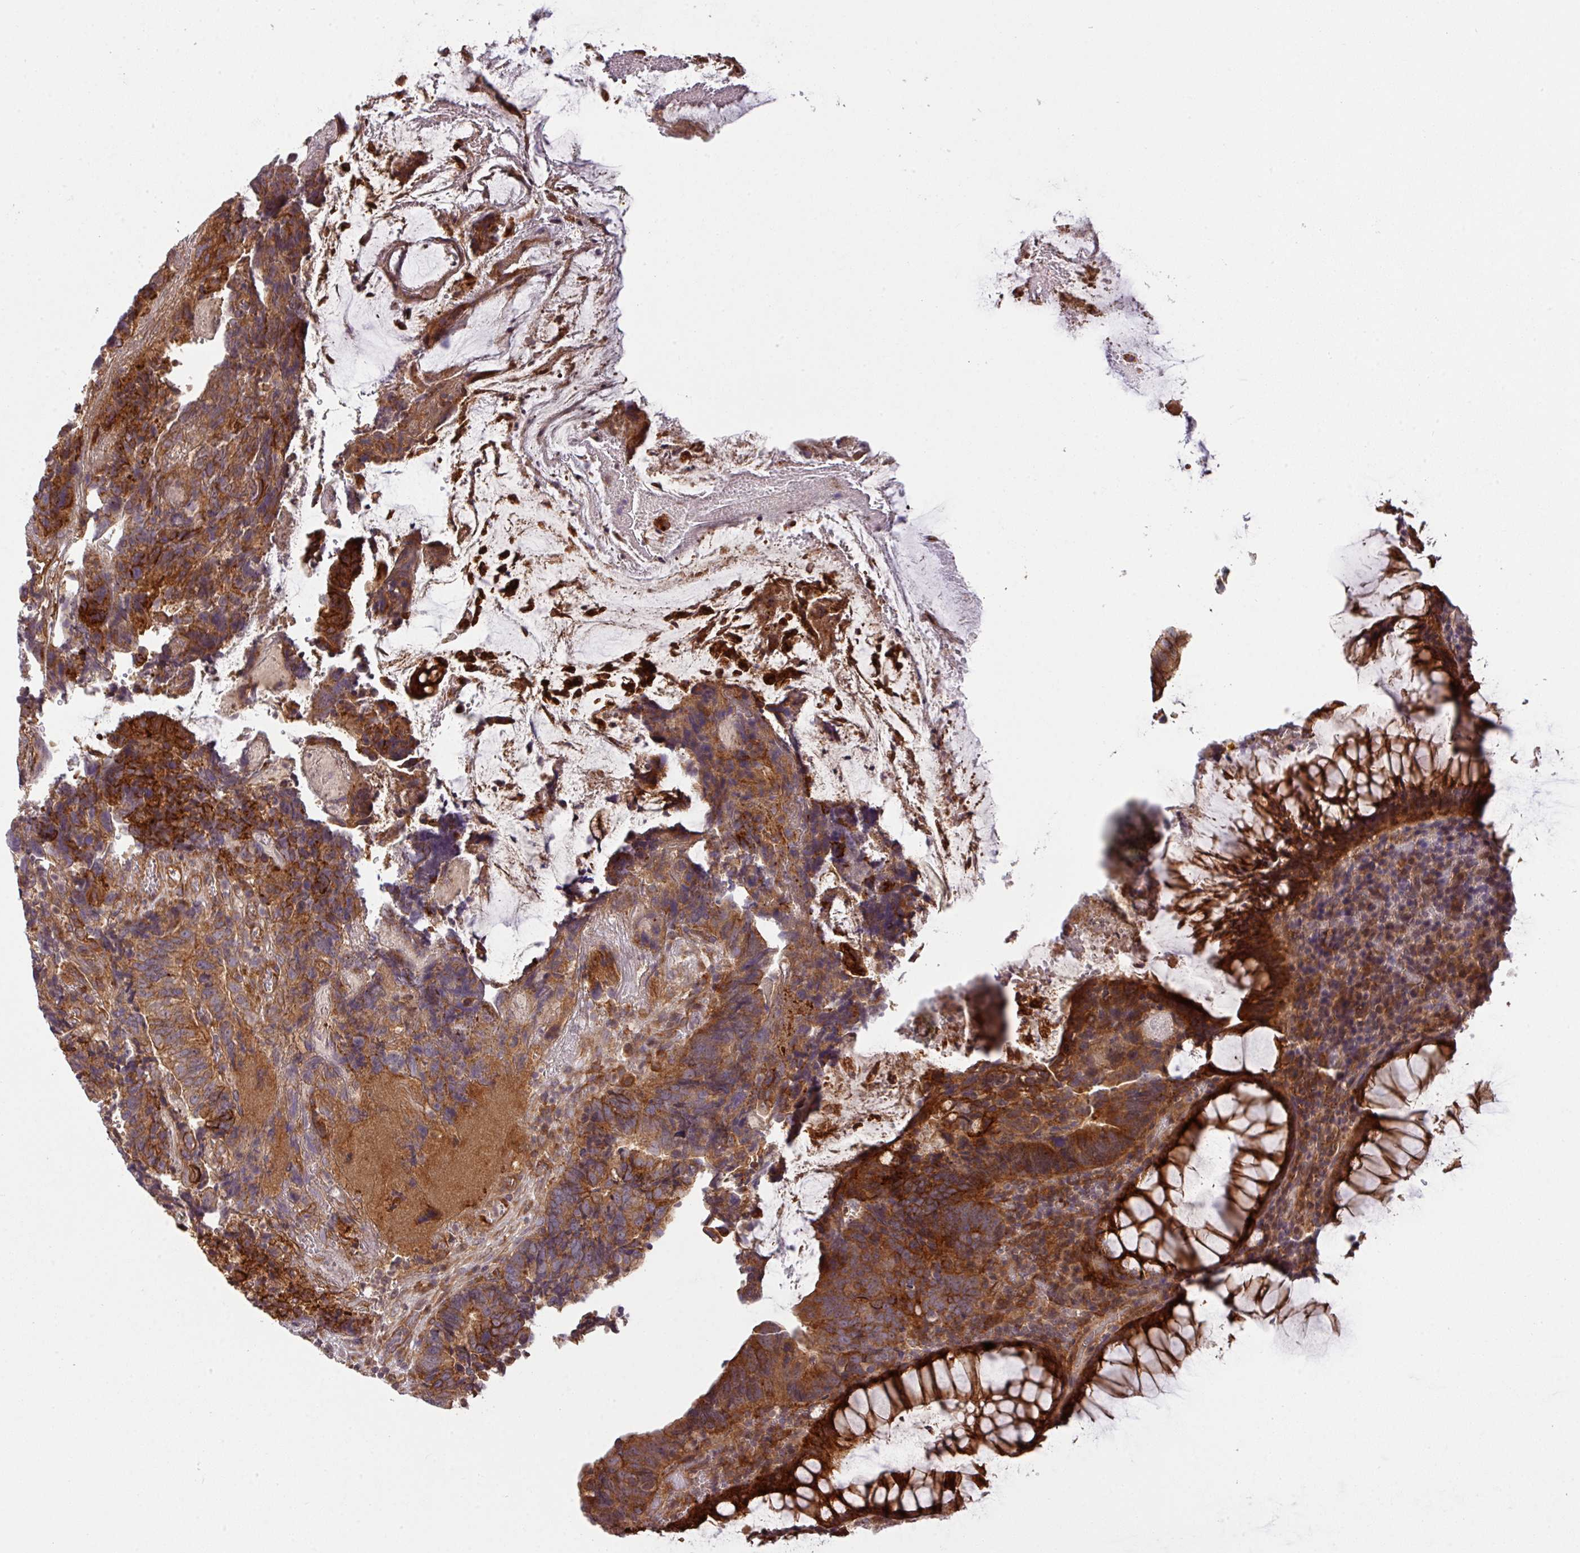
{"staining": {"intensity": "strong", "quantity": ">75%", "location": "cytoplasmic/membranous"}, "tissue": "colorectal cancer", "cell_type": "Tumor cells", "image_type": "cancer", "snomed": [{"axis": "morphology", "description": "Adenocarcinoma, NOS"}, {"axis": "topography", "description": "Colon"}], "caption": "A histopathology image of colorectal adenocarcinoma stained for a protein demonstrates strong cytoplasmic/membranous brown staining in tumor cells.", "gene": "CYFIP2", "patient": {"sex": "female", "age": 67}}